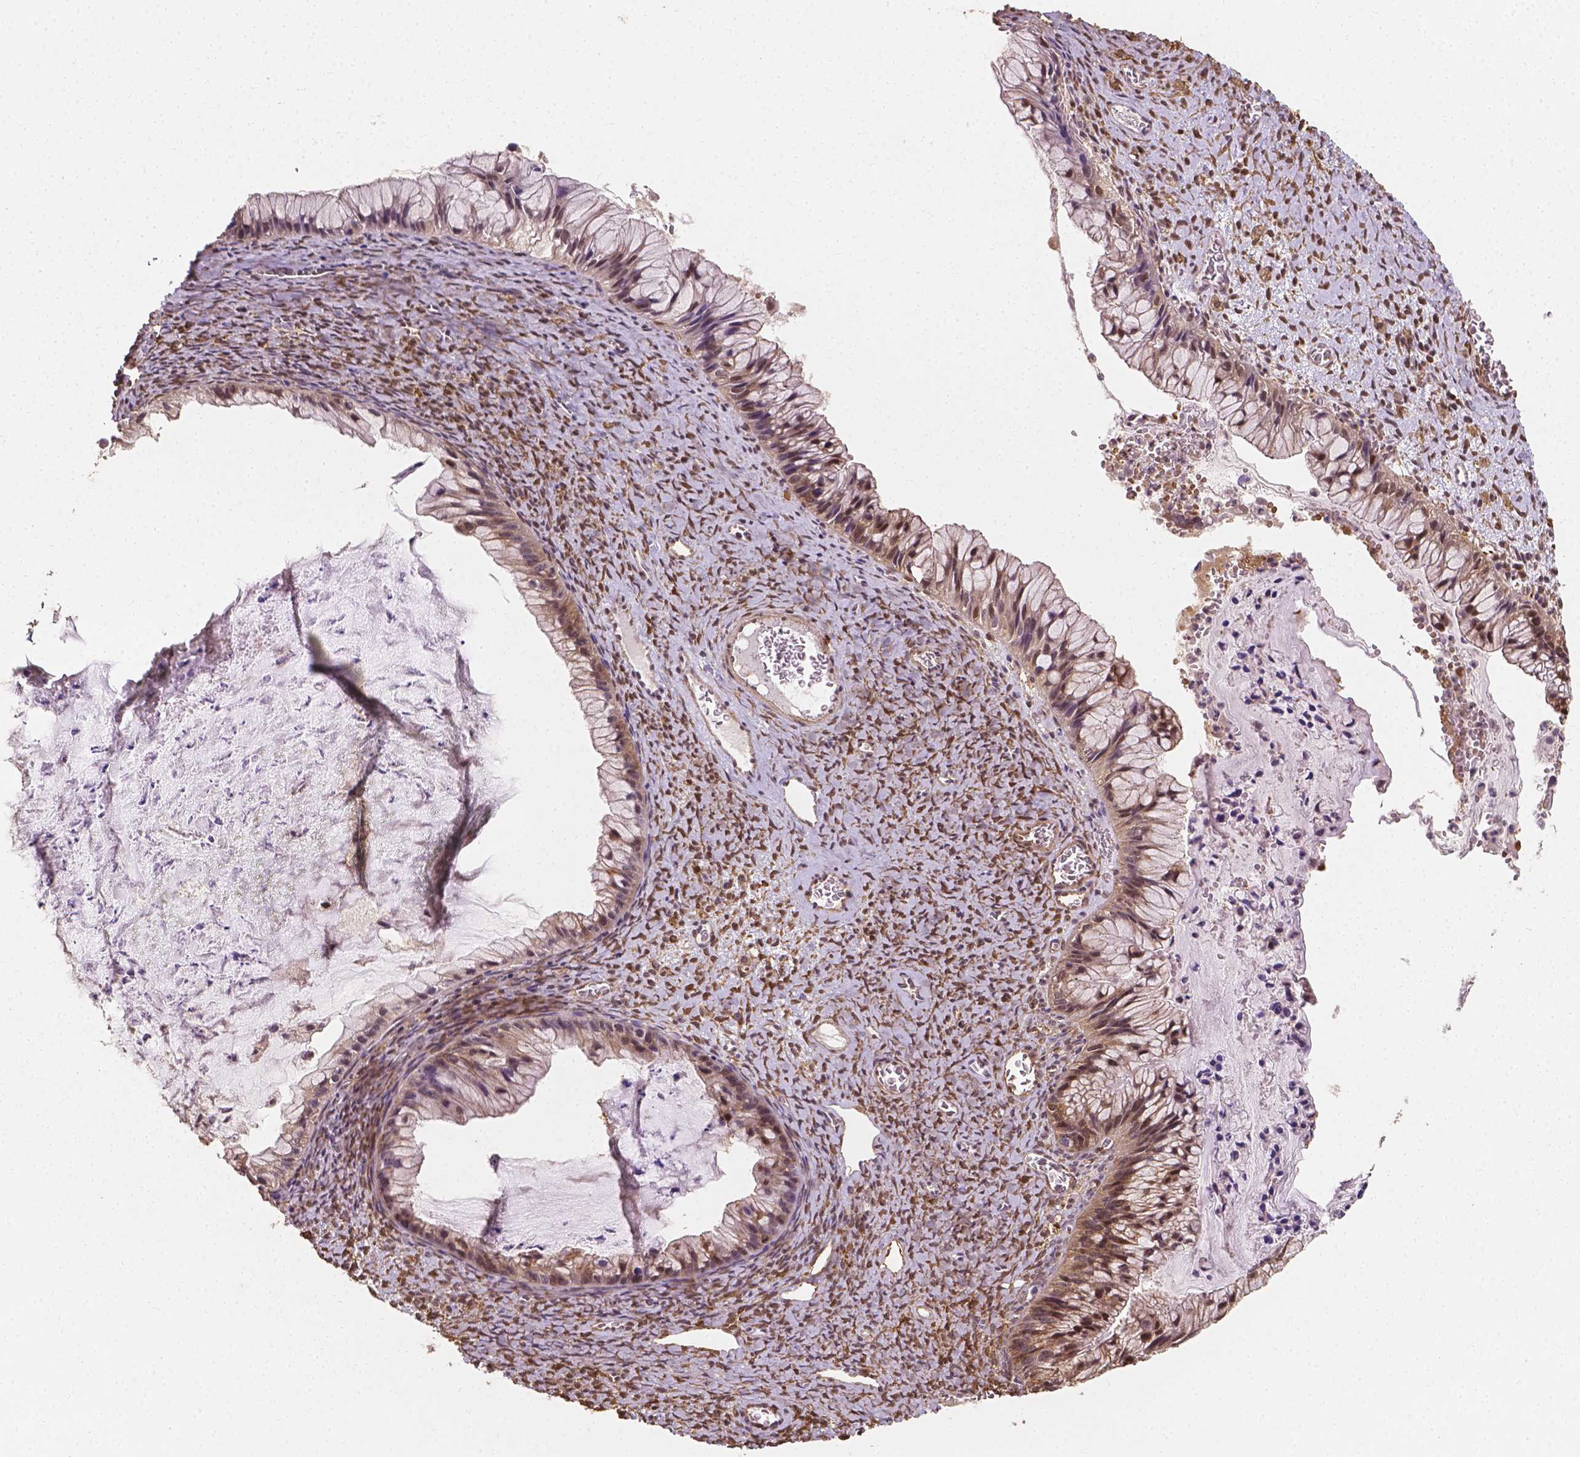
{"staining": {"intensity": "negative", "quantity": "none", "location": "none"}, "tissue": "ovarian cancer", "cell_type": "Tumor cells", "image_type": "cancer", "snomed": [{"axis": "morphology", "description": "Cystadenocarcinoma, mucinous, NOS"}, {"axis": "topography", "description": "Ovary"}], "caption": "Human ovarian cancer stained for a protein using immunohistochemistry (IHC) reveals no positivity in tumor cells.", "gene": "YAP1", "patient": {"sex": "female", "age": 72}}